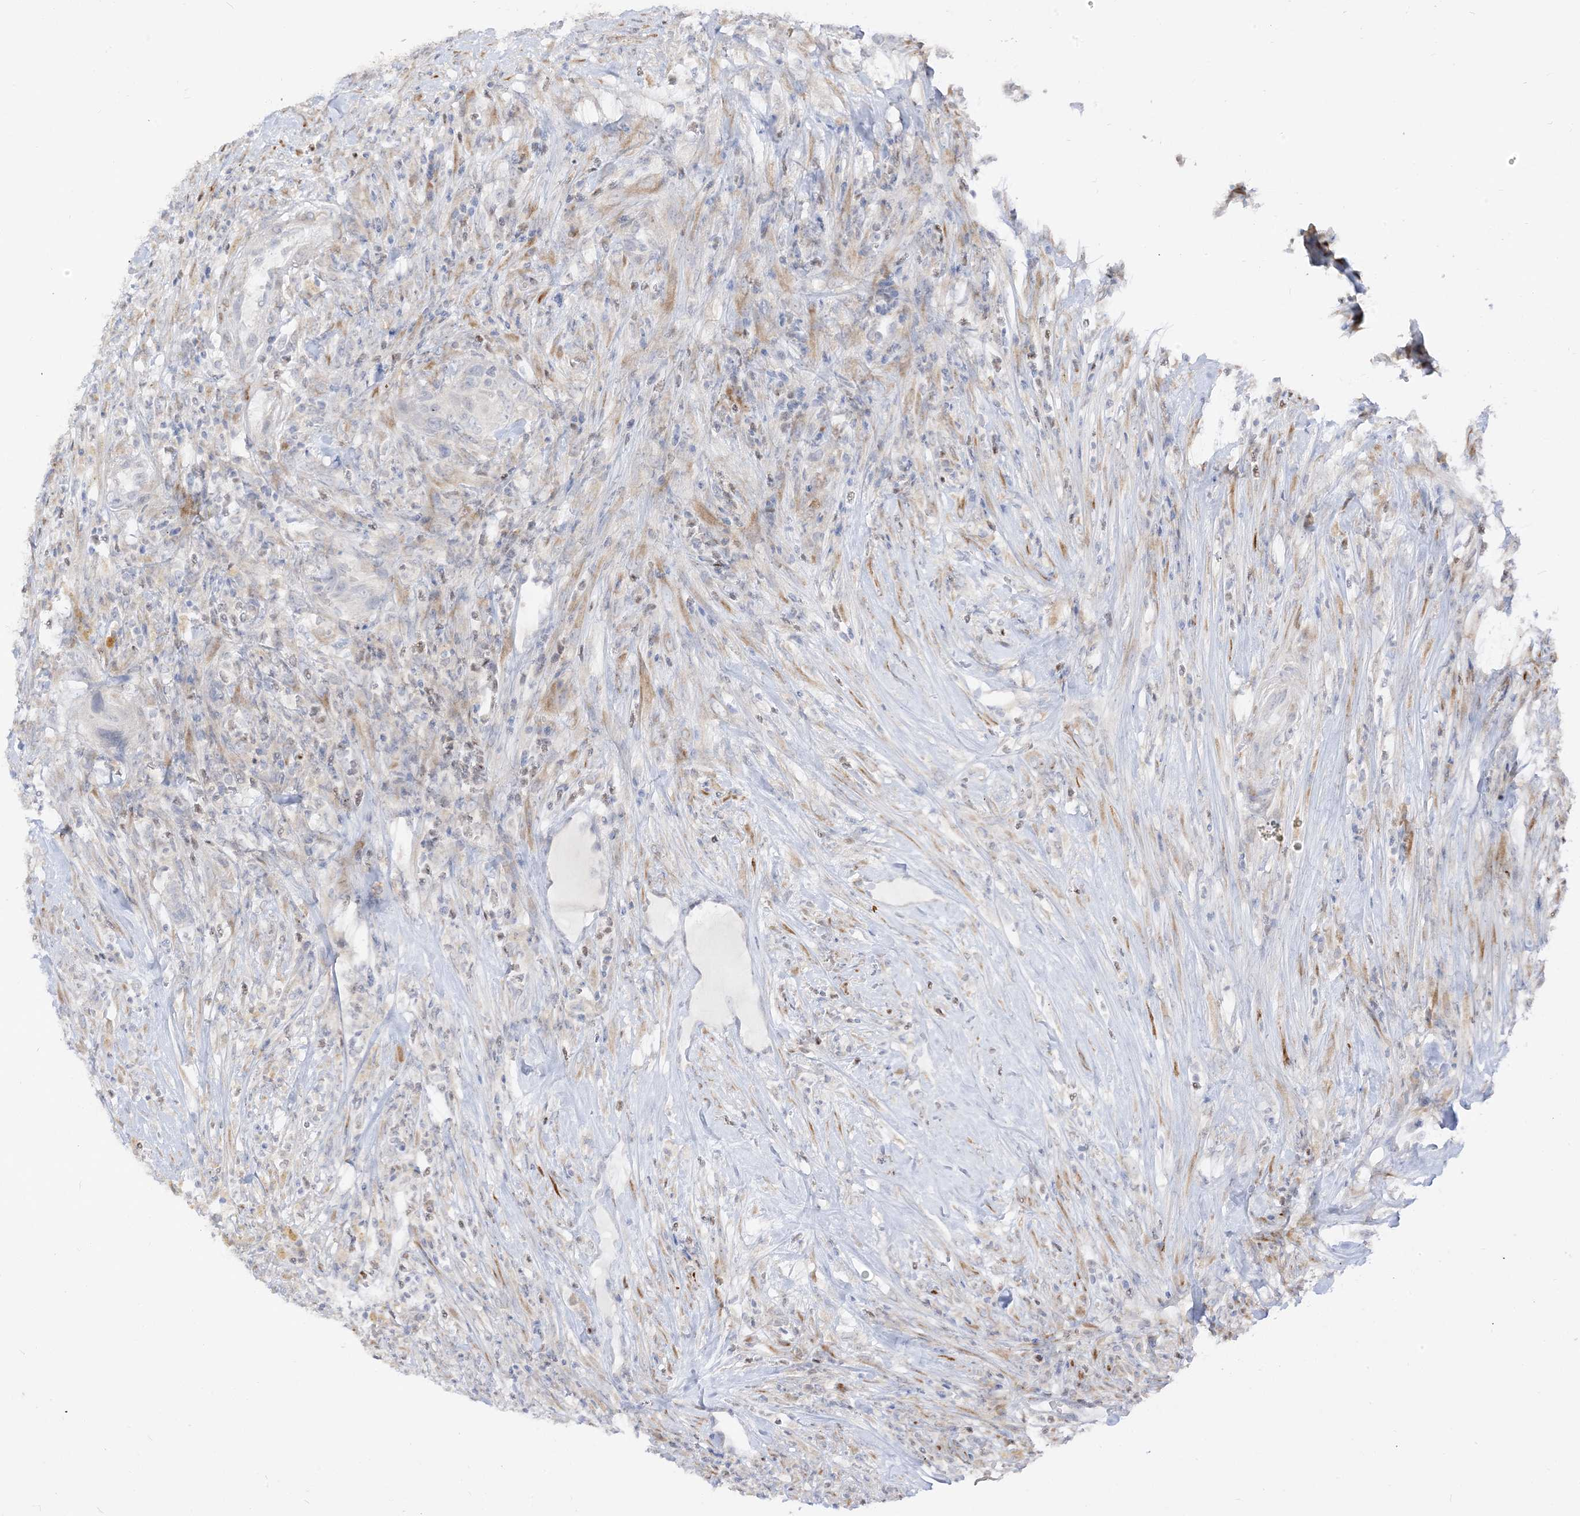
{"staining": {"intensity": "negative", "quantity": "none", "location": "none"}, "tissue": "urothelial cancer", "cell_type": "Tumor cells", "image_type": "cancer", "snomed": [{"axis": "morphology", "description": "Urothelial carcinoma, High grade"}, {"axis": "topography", "description": "Urinary bladder"}], "caption": "Immunohistochemistry micrograph of urothelial cancer stained for a protein (brown), which exhibits no staining in tumor cells.", "gene": "LOXL3", "patient": {"sex": "male", "age": 35}}